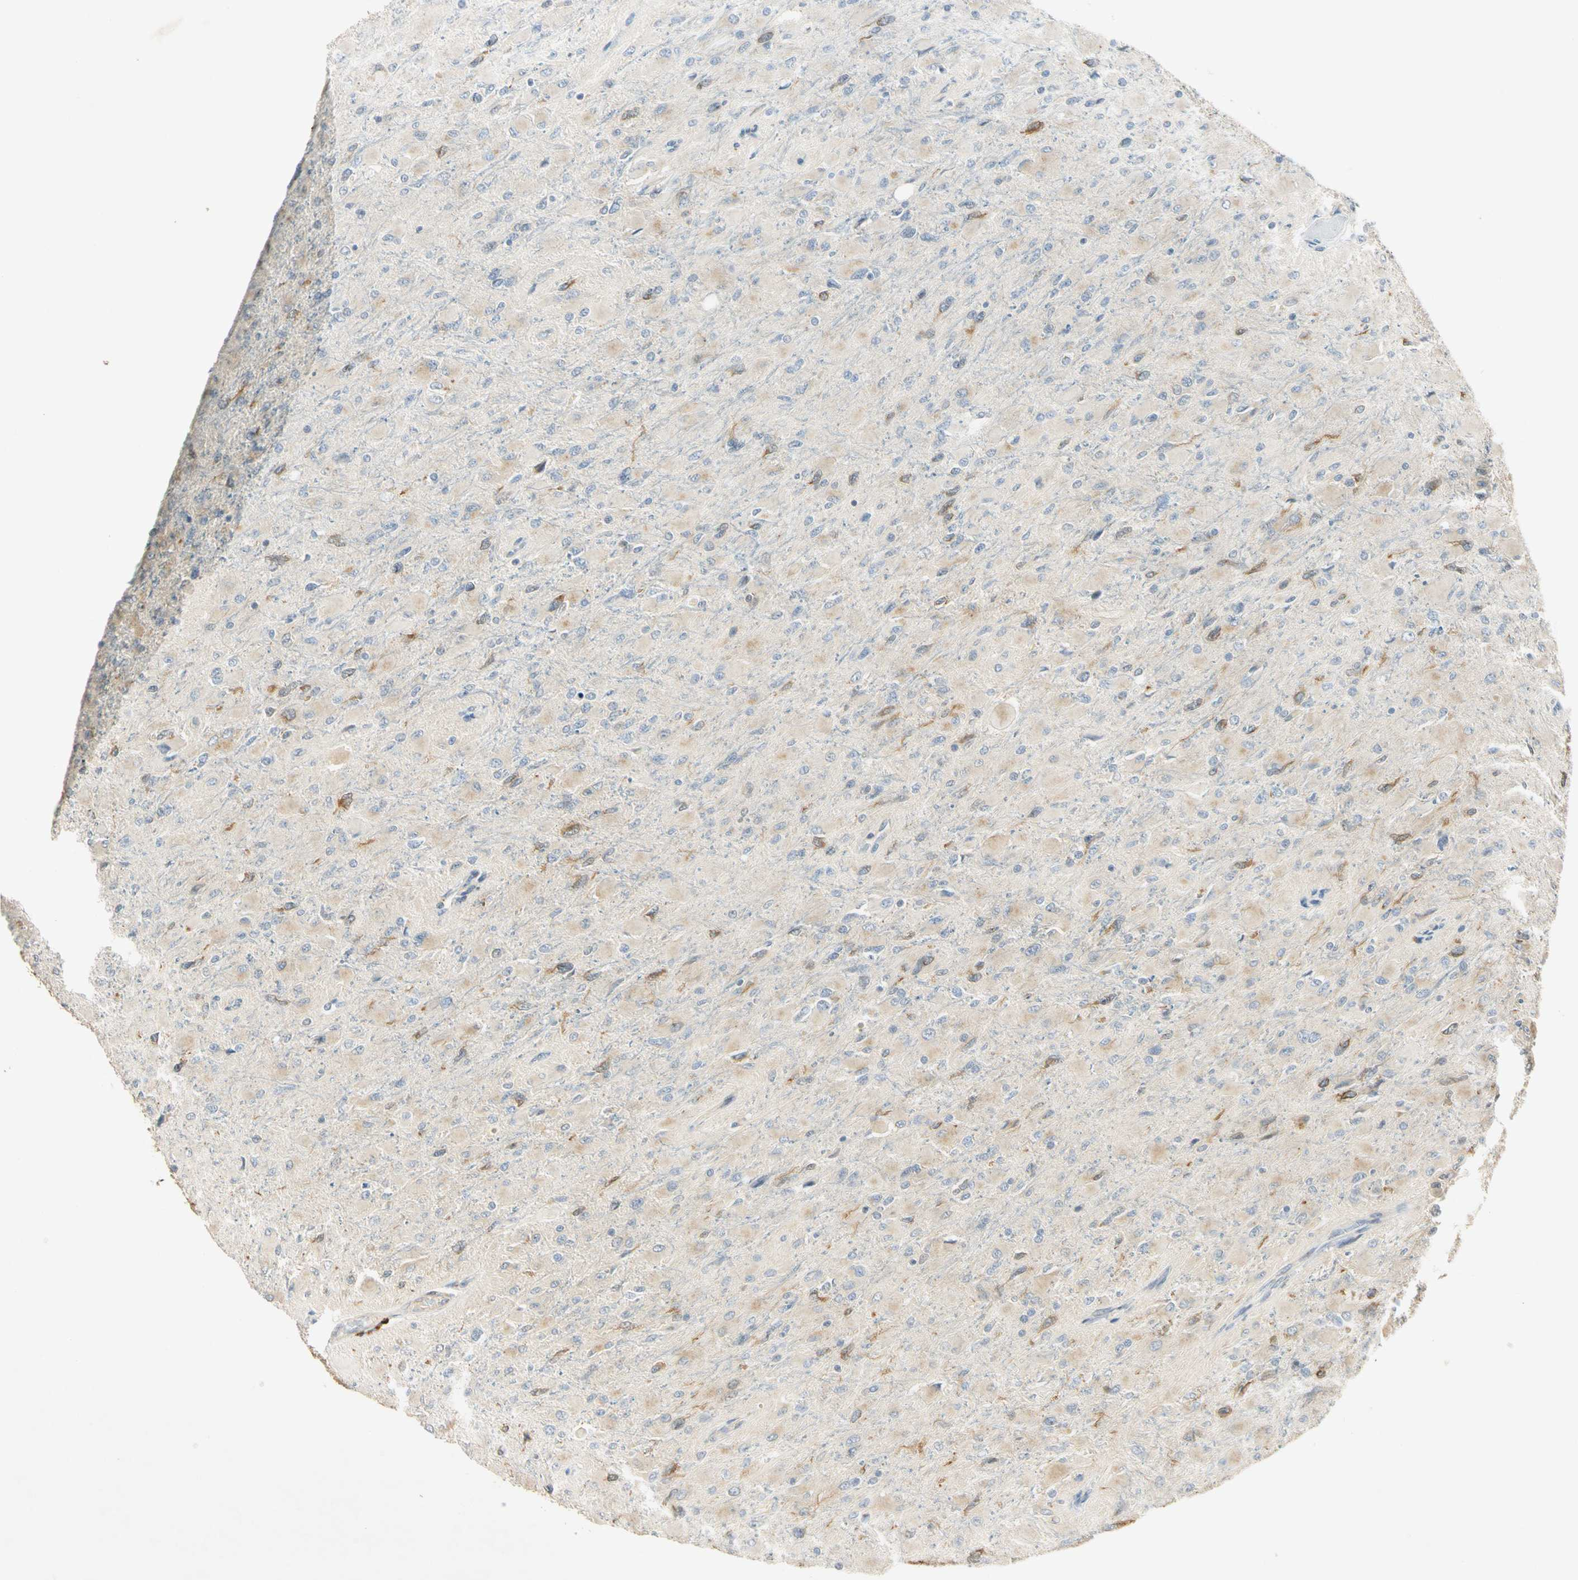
{"staining": {"intensity": "weak", "quantity": "25%-75%", "location": "cytoplasmic/membranous"}, "tissue": "glioma", "cell_type": "Tumor cells", "image_type": "cancer", "snomed": [{"axis": "morphology", "description": "Glioma, malignant, High grade"}, {"axis": "topography", "description": "Cerebral cortex"}], "caption": "Malignant high-grade glioma tissue displays weak cytoplasmic/membranous expression in about 25%-75% of tumor cells, visualized by immunohistochemistry. The staining is performed using DAB (3,3'-diaminobenzidine) brown chromogen to label protein expression. The nuclei are counter-stained blue using hematoxylin.", "gene": "RPS6KB2", "patient": {"sex": "female", "age": 36}}